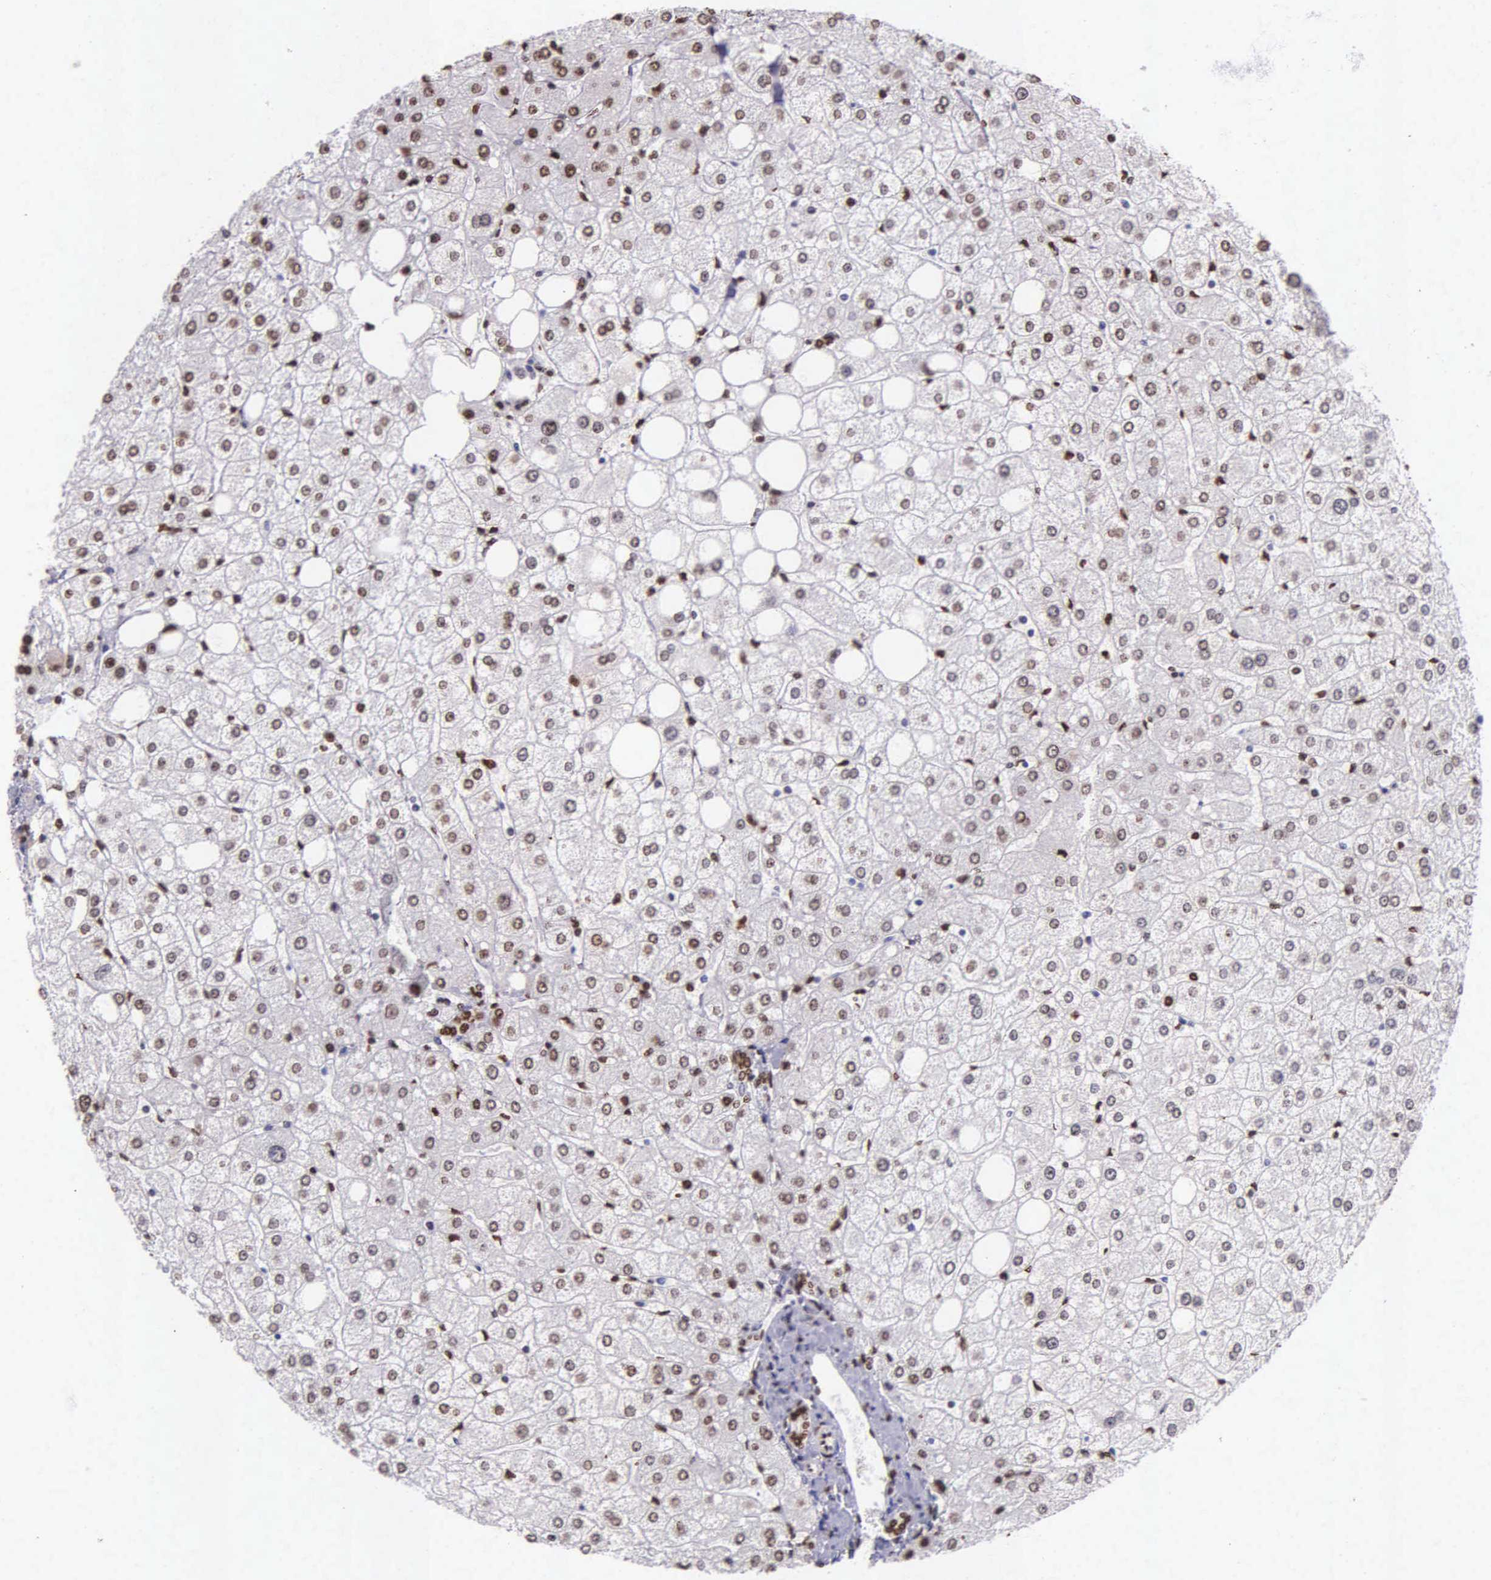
{"staining": {"intensity": "strong", "quantity": ">75%", "location": "nuclear"}, "tissue": "liver", "cell_type": "Cholangiocytes", "image_type": "normal", "snomed": [{"axis": "morphology", "description": "Normal tissue, NOS"}, {"axis": "topography", "description": "Liver"}], "caption": "High-power microscopy captured an immunohistochemistry (IHC) micrograph of normal liver, revealing strong nuclear expression in about >75% of cholangiocytes.", "gene": "H1", "patient": {"sex": "male", "age": 35}}